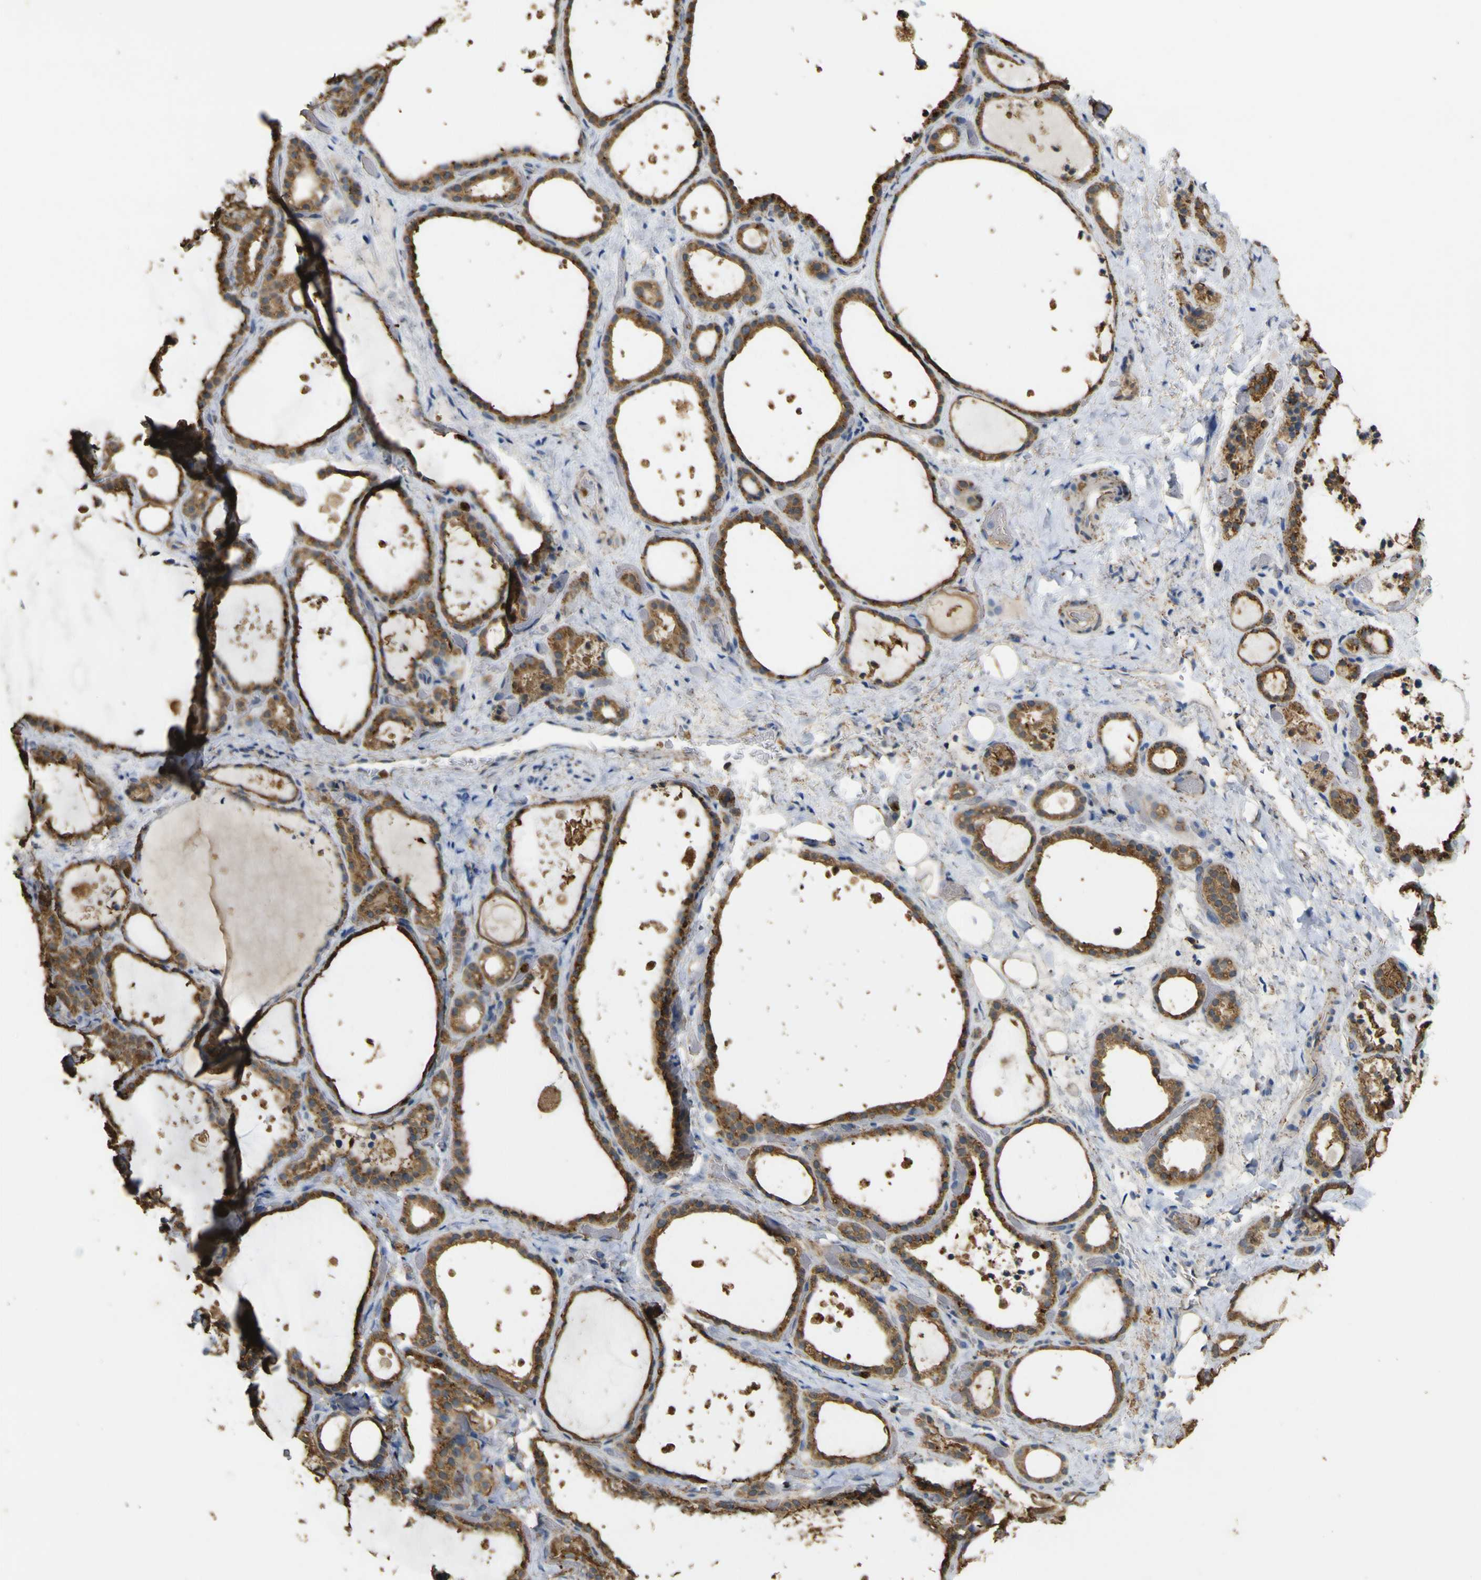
{"staining": {"intensity": "strong", "quantity": ">75%", "location": "cytoplasmic/membranous"}, "tissue": "thyroid gland", "cell_type": "Glandular cells", "image_type": "normal", "snomed": [{"axis": "morphology", "description": "Normal tissue, NOS"}, {"axis": "topography", "description": "Thyroid gland"}], "caption": "IHC staining of normal thyroid gland, which displays high levels of strong cytoplasmic/membranous positivity in about >75% of glandular cells indicating strong cytoplasmic/membranous protein positivity. The staining was performed using DAB (3,3'-diaminobenzidine) (brown) for protein detection and nuclei were counterstained in hematoxylin (blue).", "gene": "ACSL3", "patient": {"sex": "female", "age": 44}}